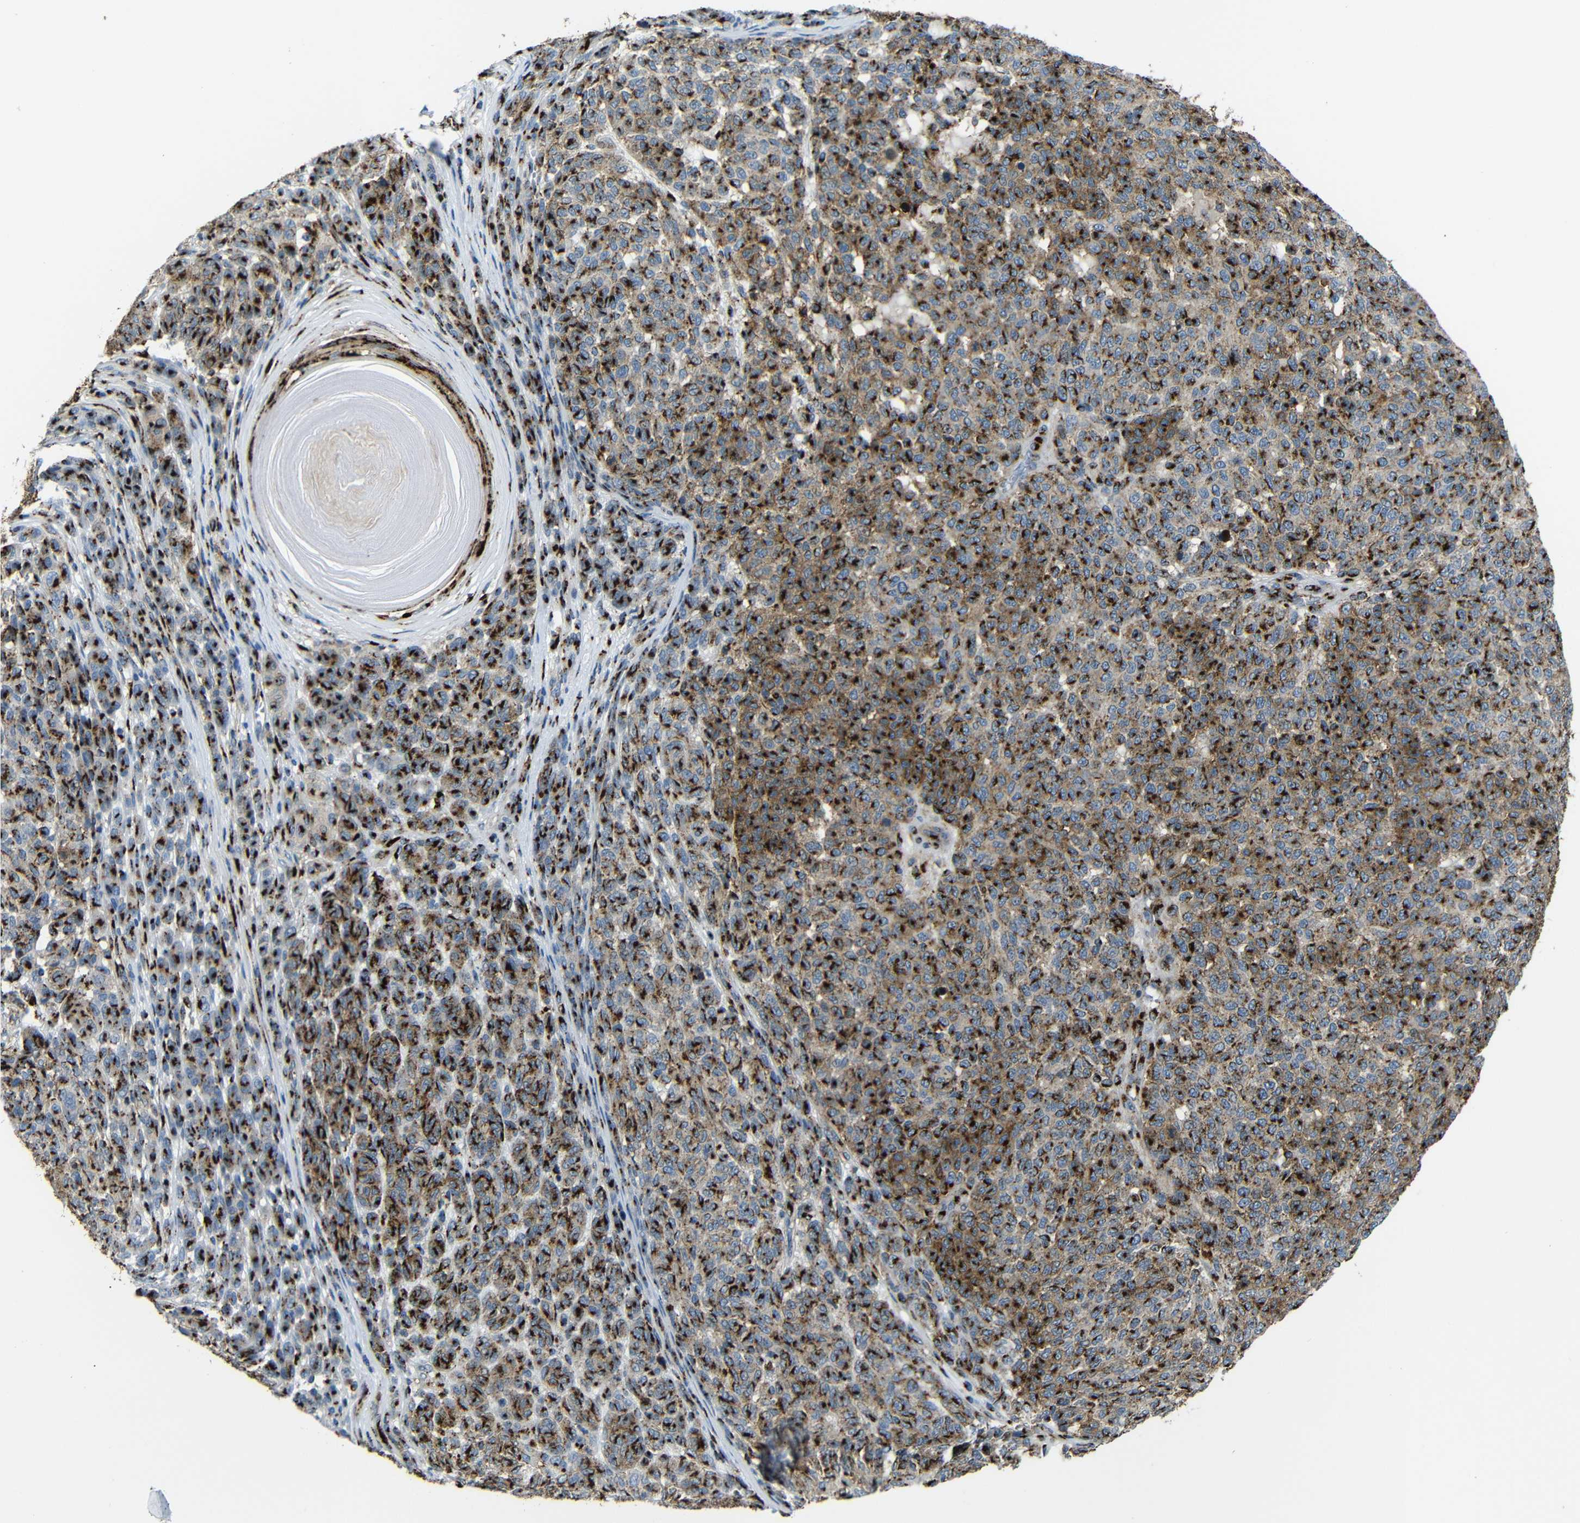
{"staining": {"intensity": "strong", "quantity": ">75%", "location": "cytoplasmic/membranous"}, "tissue": "melanoma", "cell_type": "Tumor cells", "image_type": "cancer", "snomed": [{"axis": "morphology", "description": "Malignant melanoma, NOS"}, {"axis": "topography", "description": "Skin"}], "caption": "Immunohistochemical staining of human melanoma demonstrates high levels of strong cytoplasmic/membranous protein staining in approximately >75% of tumor cells. (Stains: DAB in brown, nuclei in blue, Microscopy: brightfield microscopy at high magnification).", "gene": "TGOLN2", "patient": {"sex": "male", "age": 59}}